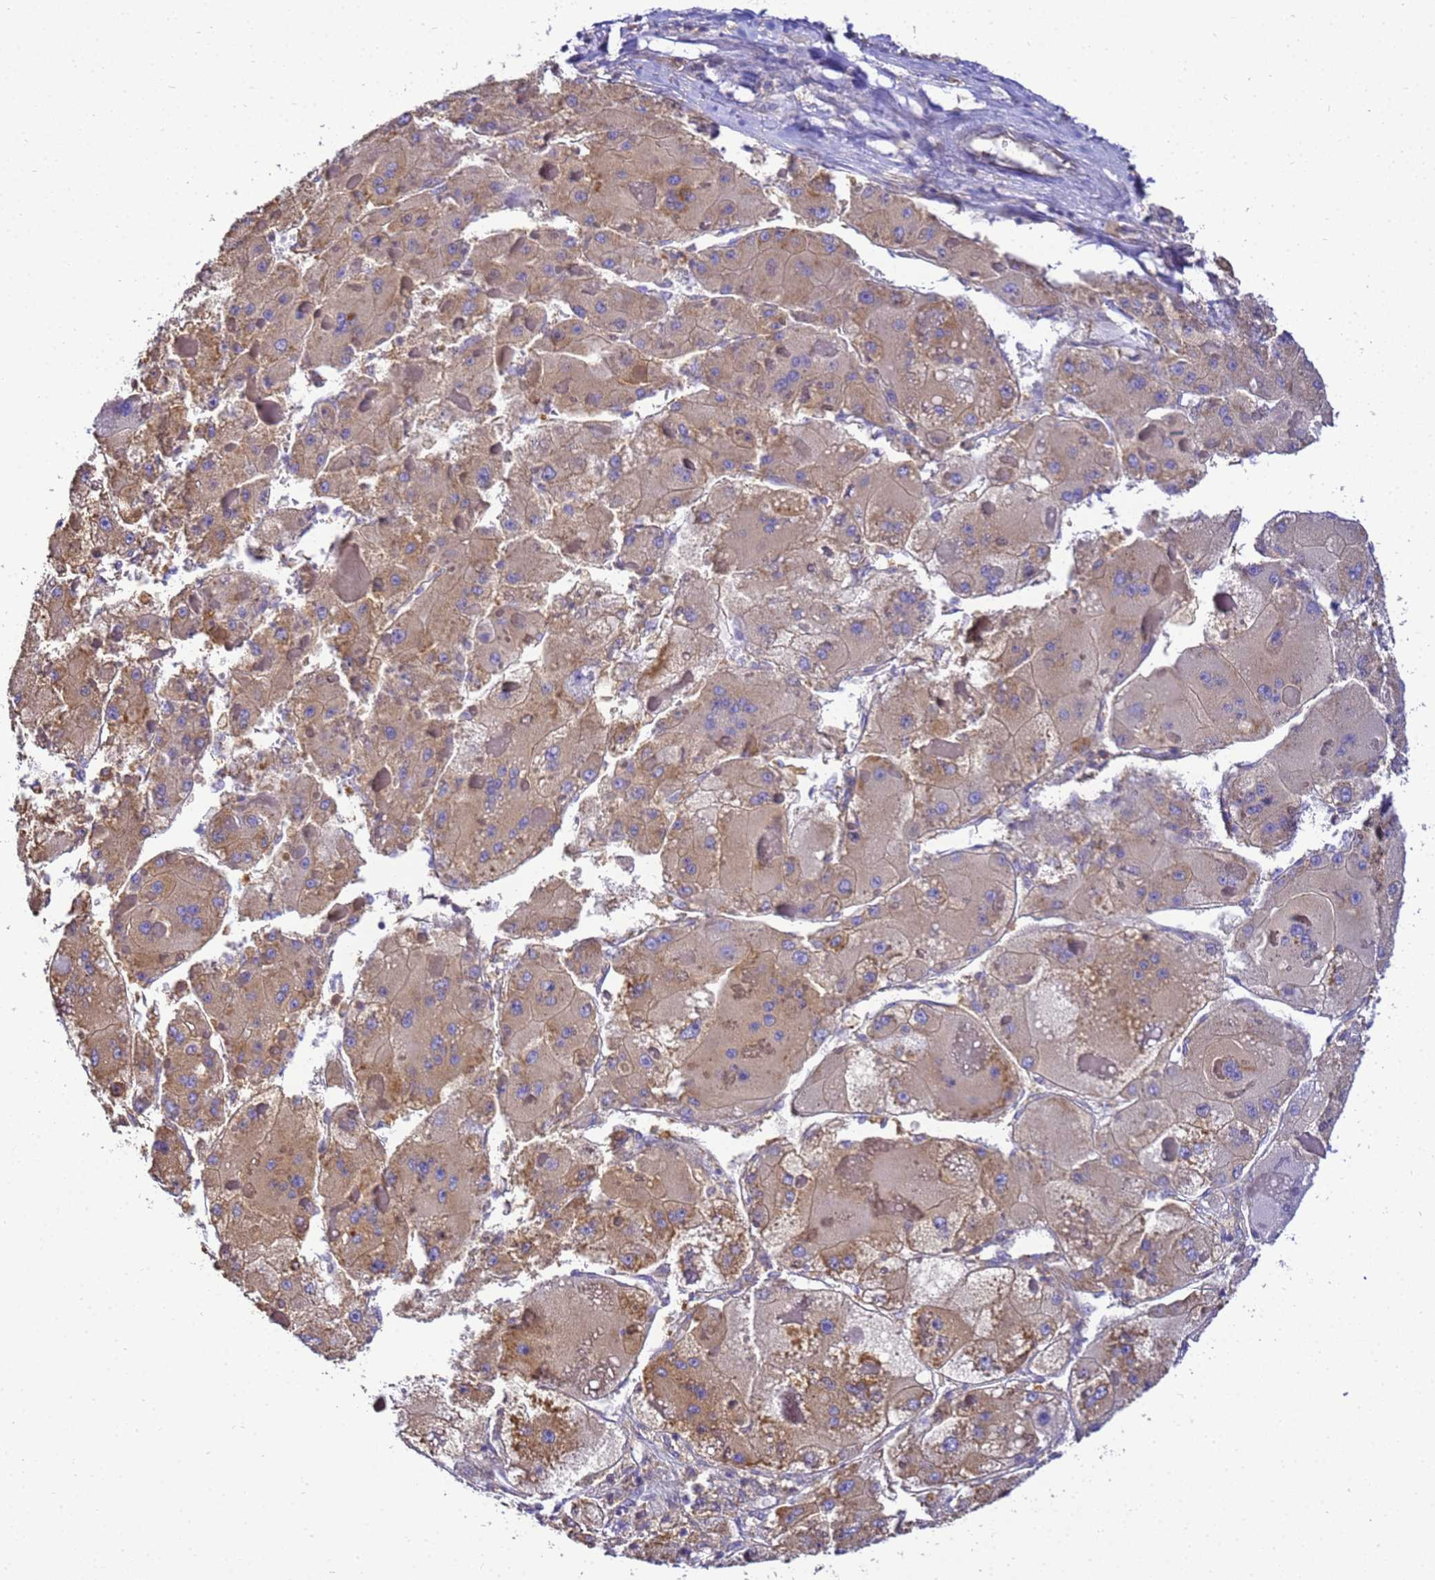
{"staining": {"intensity": "weak", "quantity": "25%-75%", "location": "cytoplasmic/membranous"}, "tissue": "liver cancer", "cell_type": "Tumor cells", "image_type": "cancer", "snomed": [{"axis": "morphology", "description": "Carcinoma, Hepatocellular, NOS"}, {"axis": "topography", "description": "Liver"}], "caption": "Immunohistochemical staining of hepatocellular carcinoma (liver) shows low levels of weak cytoplasmic/membranous protein staining in approximately 25%-75% of tumor cells. Ihc stains the protein in brown and the nuclei are stained blue.", "gene": "NARS1", "patient": {"sex": "female", "age": 73}}